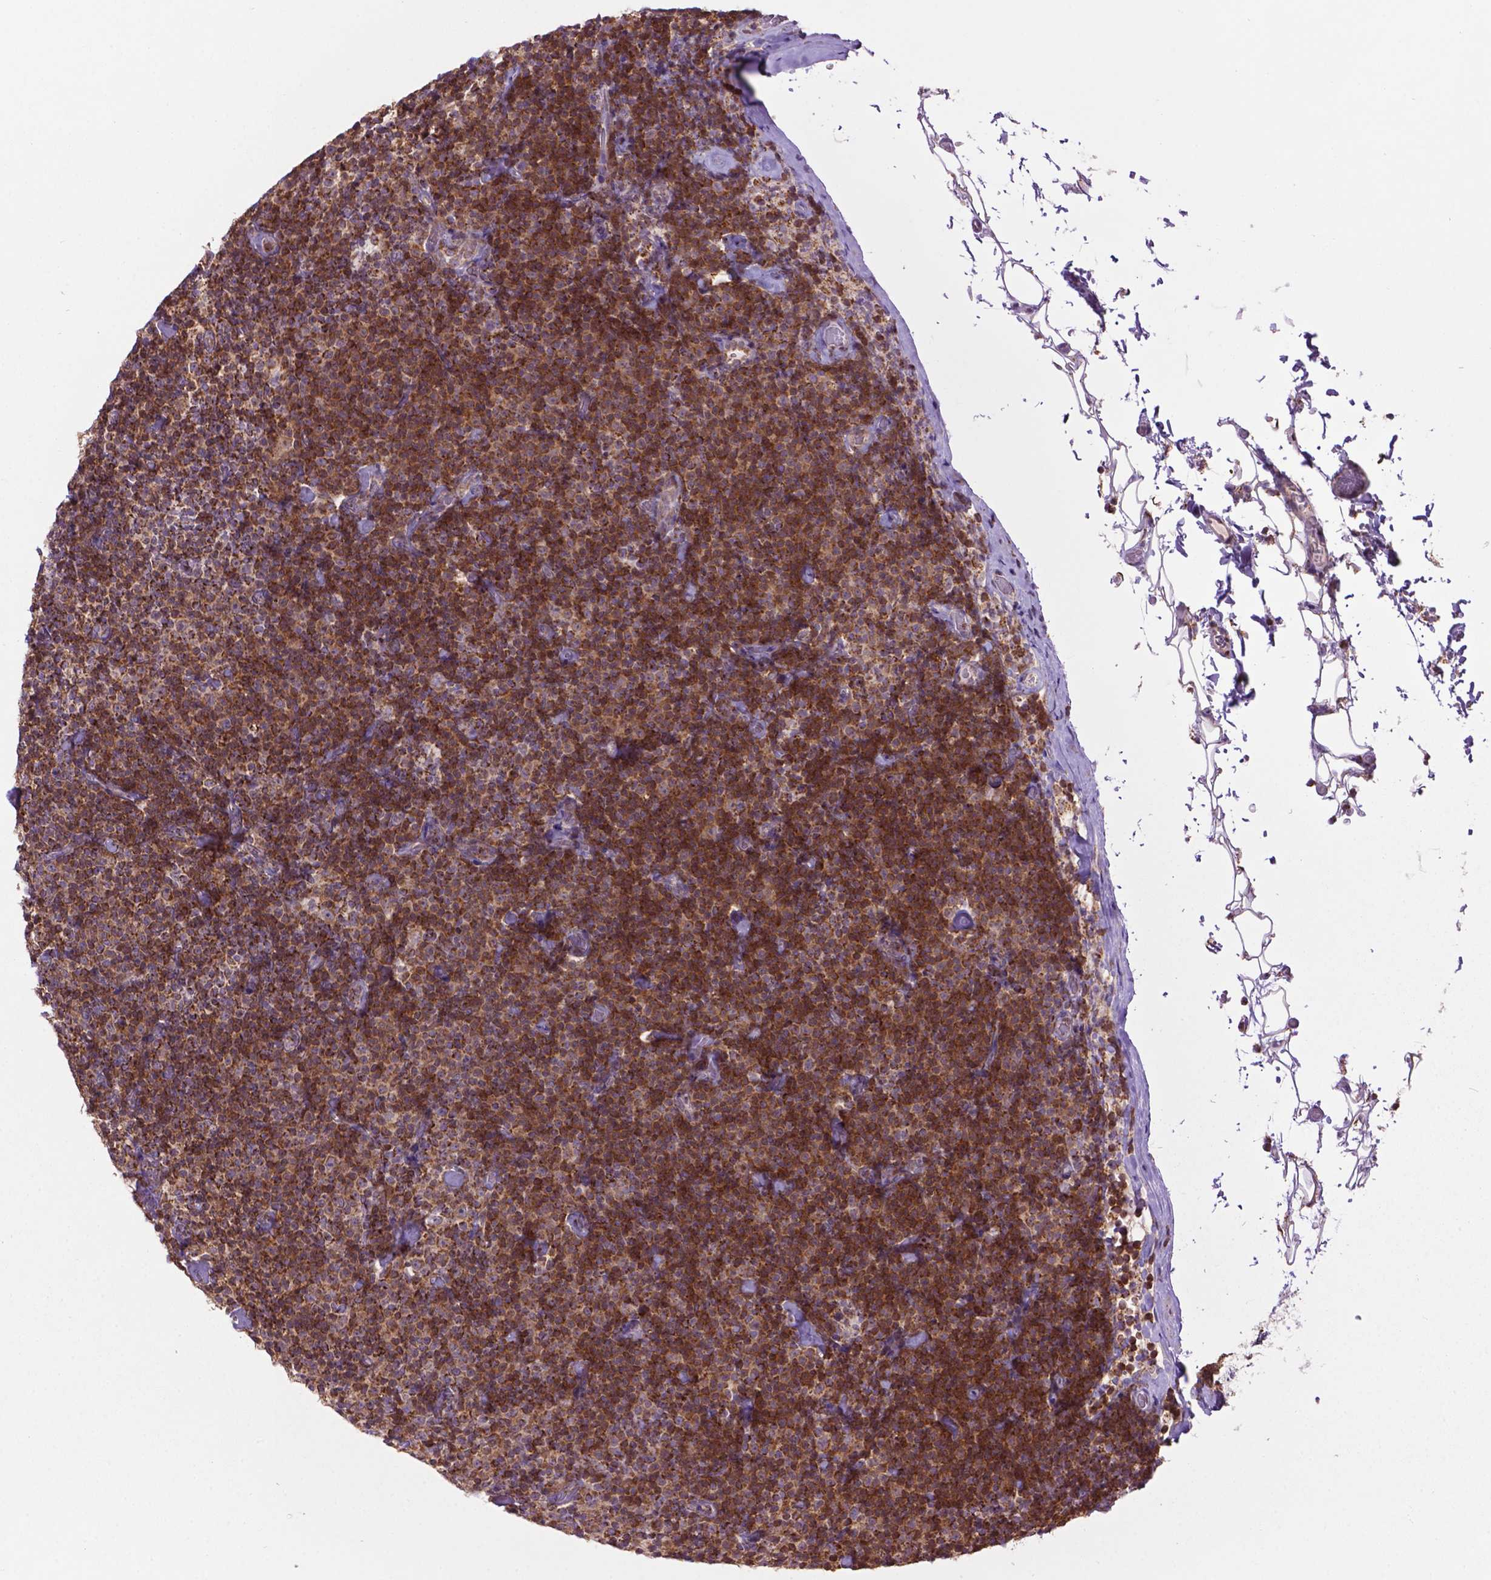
{"staining": {"intensity": "strong", "quantity": ">75%", "location": "cytoplasmic/membranous"}, "tissue": "lymphoma", "cell_type": "Tumor cells", "image_type": "cancer", "snomed": [{"axis": "morphology", "description": "Malignant lymphoma, non-Hodgkin's type, Low grade"}, {"axis": "topography", "description": "Lymph node"}], "caption": "Immunohistochemical staining of human low-grade malignant lymphoma, non-Hodgkin's type reveals strong cytoplasmic/membranous protein positivity in about >75% of tumor cells. The staining was performed using DAB to visualize the protein expression in brown, while the nuclei were stained in blue with hematoxylin (Magnification: 20x).", "gene": "PYCR3", "patient": {"sex": "male", "age": 81}}